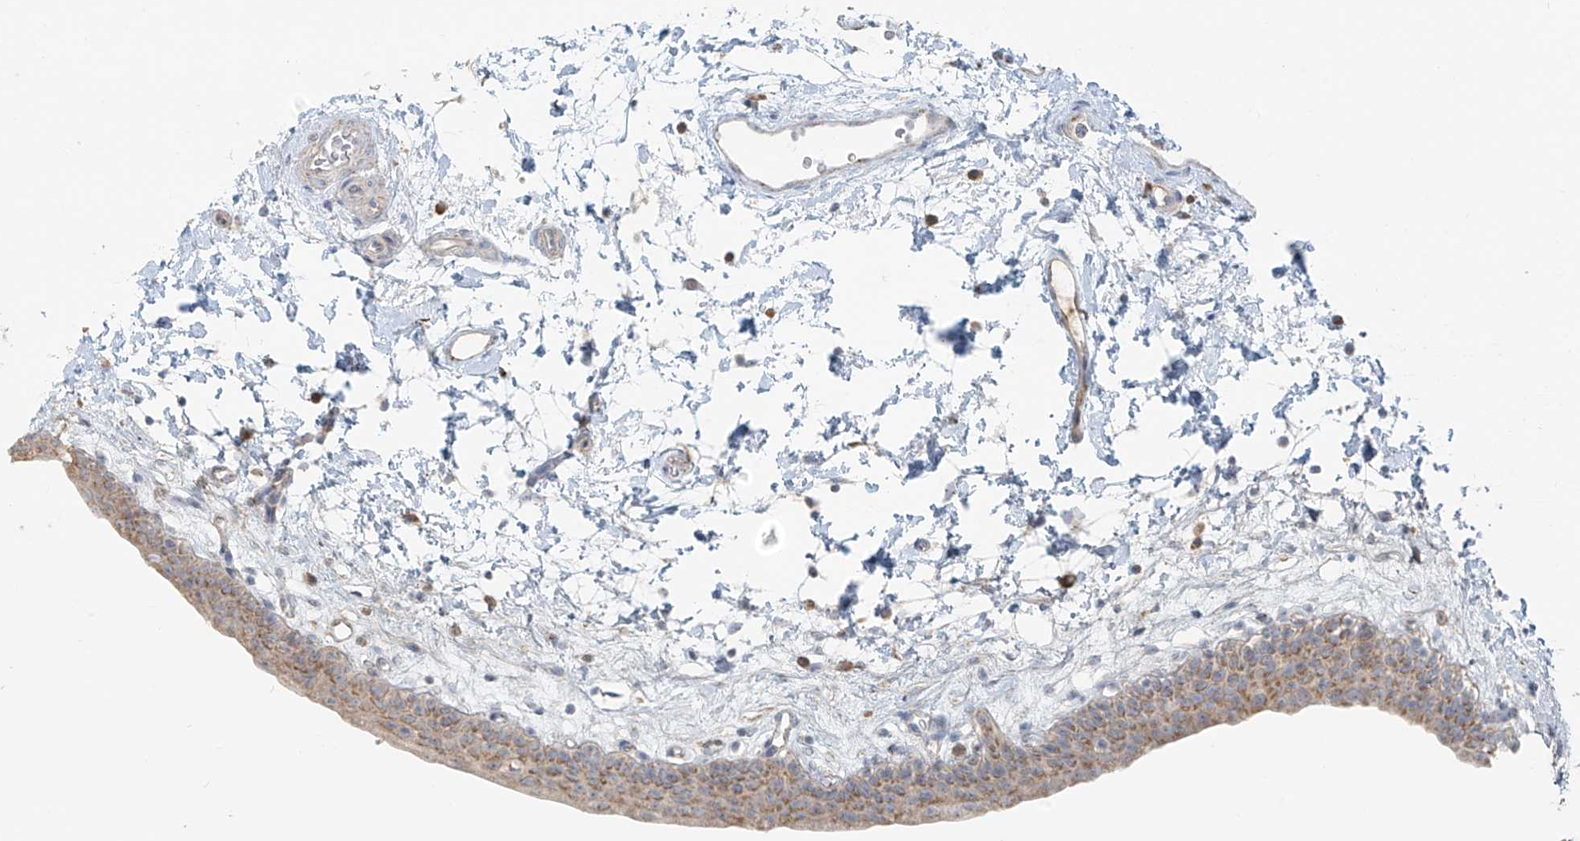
{"staining": {"intensity": "moderate", "quantity": "25%-75%", "location": "cytoplasmic/membranous"}, "tissue": "urinary bladder", "cell_type": "Urothelial cells", "image_type": "normal", "snomed": [{"axis": "morphology", "description": "Normal tissue, NOS"}, {"axis": "topography", "description": "Urinary bladder"}], "caption": "Urinary bladder stained for a protein shows moderate cytoplasmic/membranous positivity in urothelial cells. (brown staining indicates protein expression, while blue staining denotes nuclei).", "gene": "UST", "patient": {"sex": "male", "age": 83}}